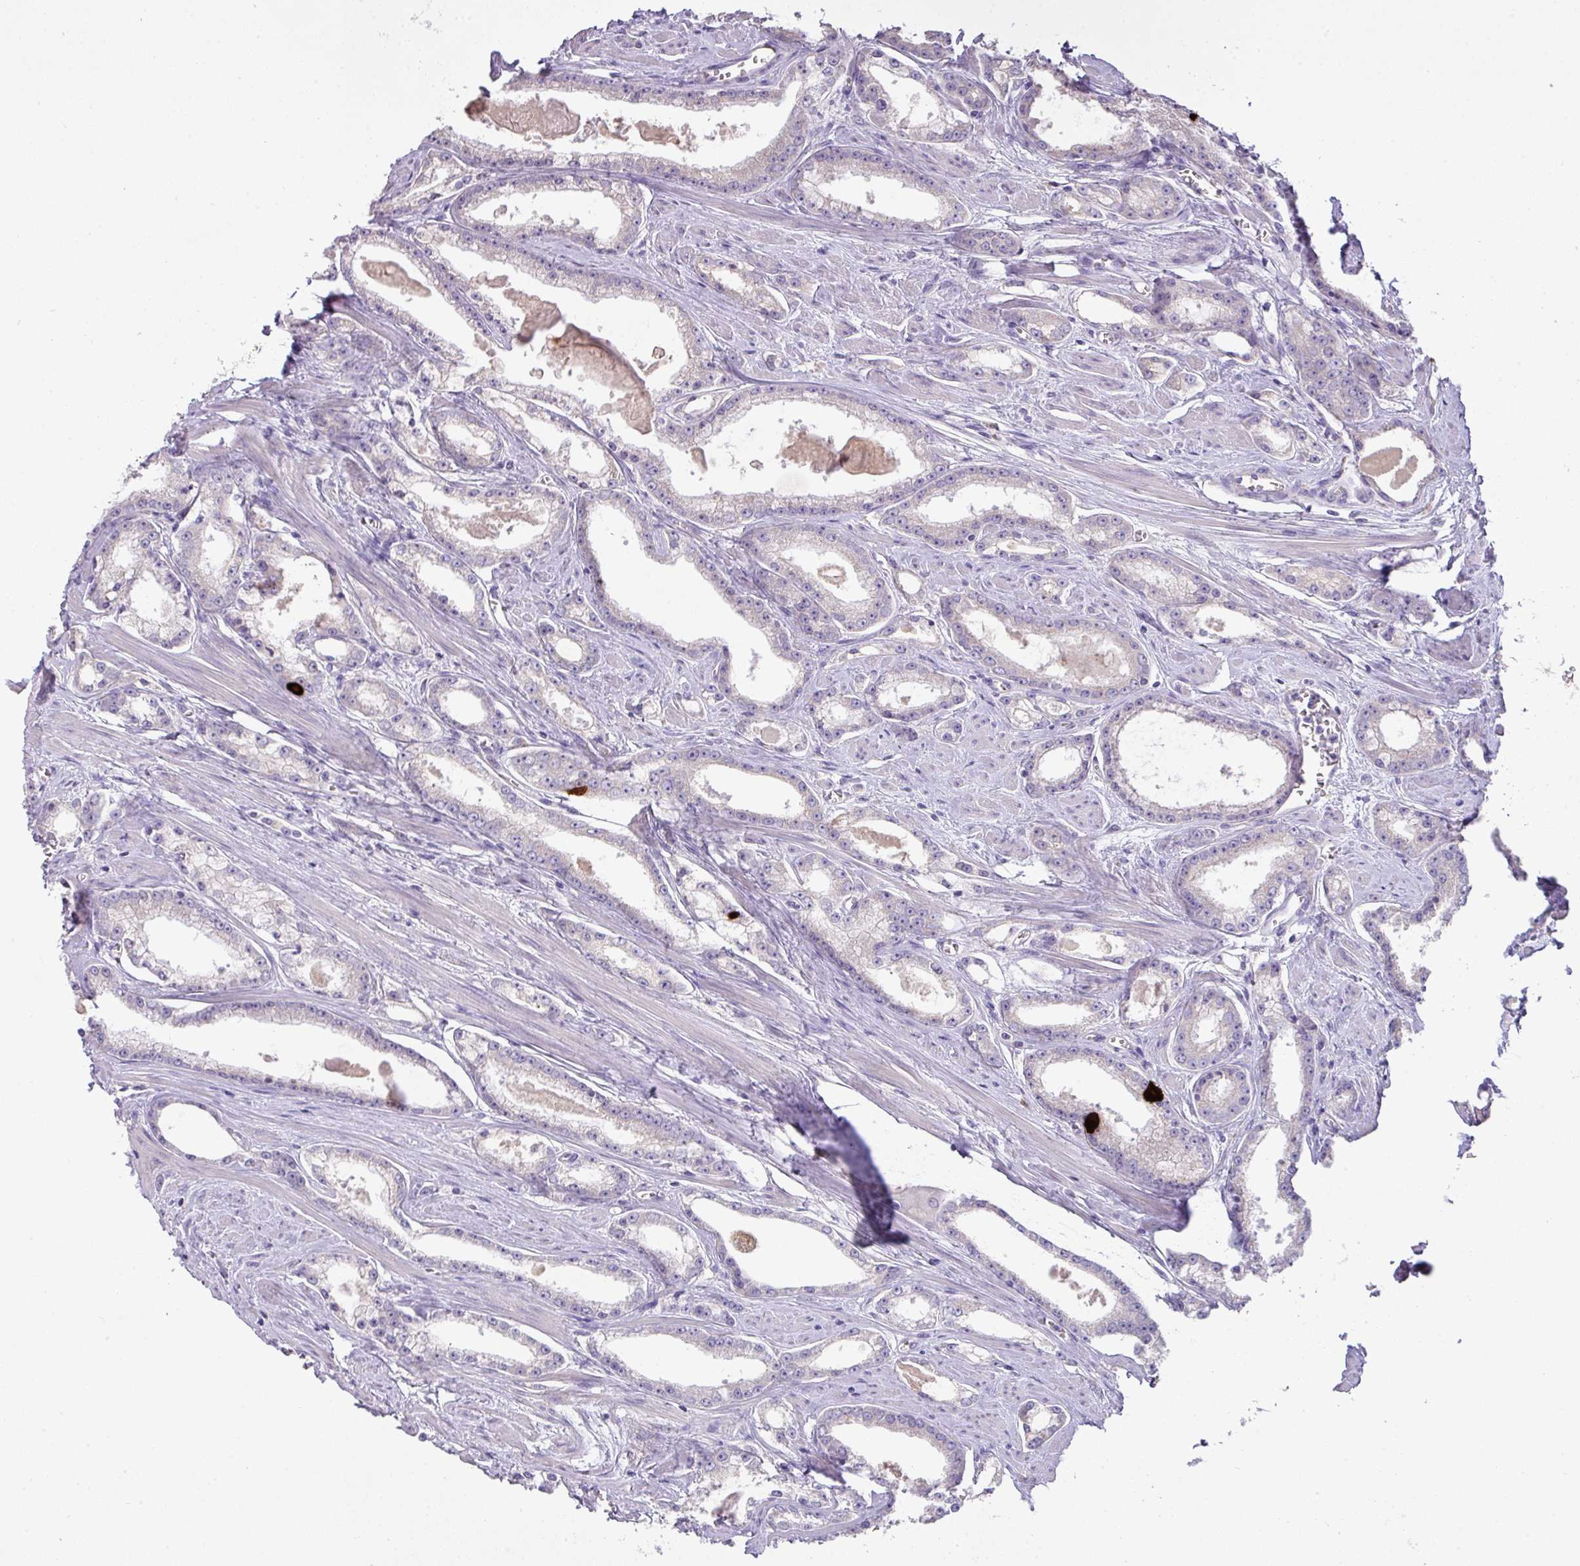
{"staining": {"intensity": "negative", "quantity": "none", "location": "none"}, "tissue": "prostate cancer", "cell_type": "Tumor cells", "image_type": "cancer", "snomed": [{"axis": "morphology", "description": "Adenocarcinoma, Low grade"}, {"axis": "topography", "description": "Prostate and seminal vesicle, NOS"}], "caption": "Tumor cells are negative for brown protein staining in prostate cancer. (DAB (3,3'-diaminobenzidine) IHC with hematoxylin counter stain).", "gene": "OR6C6", "patient": {"sex": "male", "age": 60}}